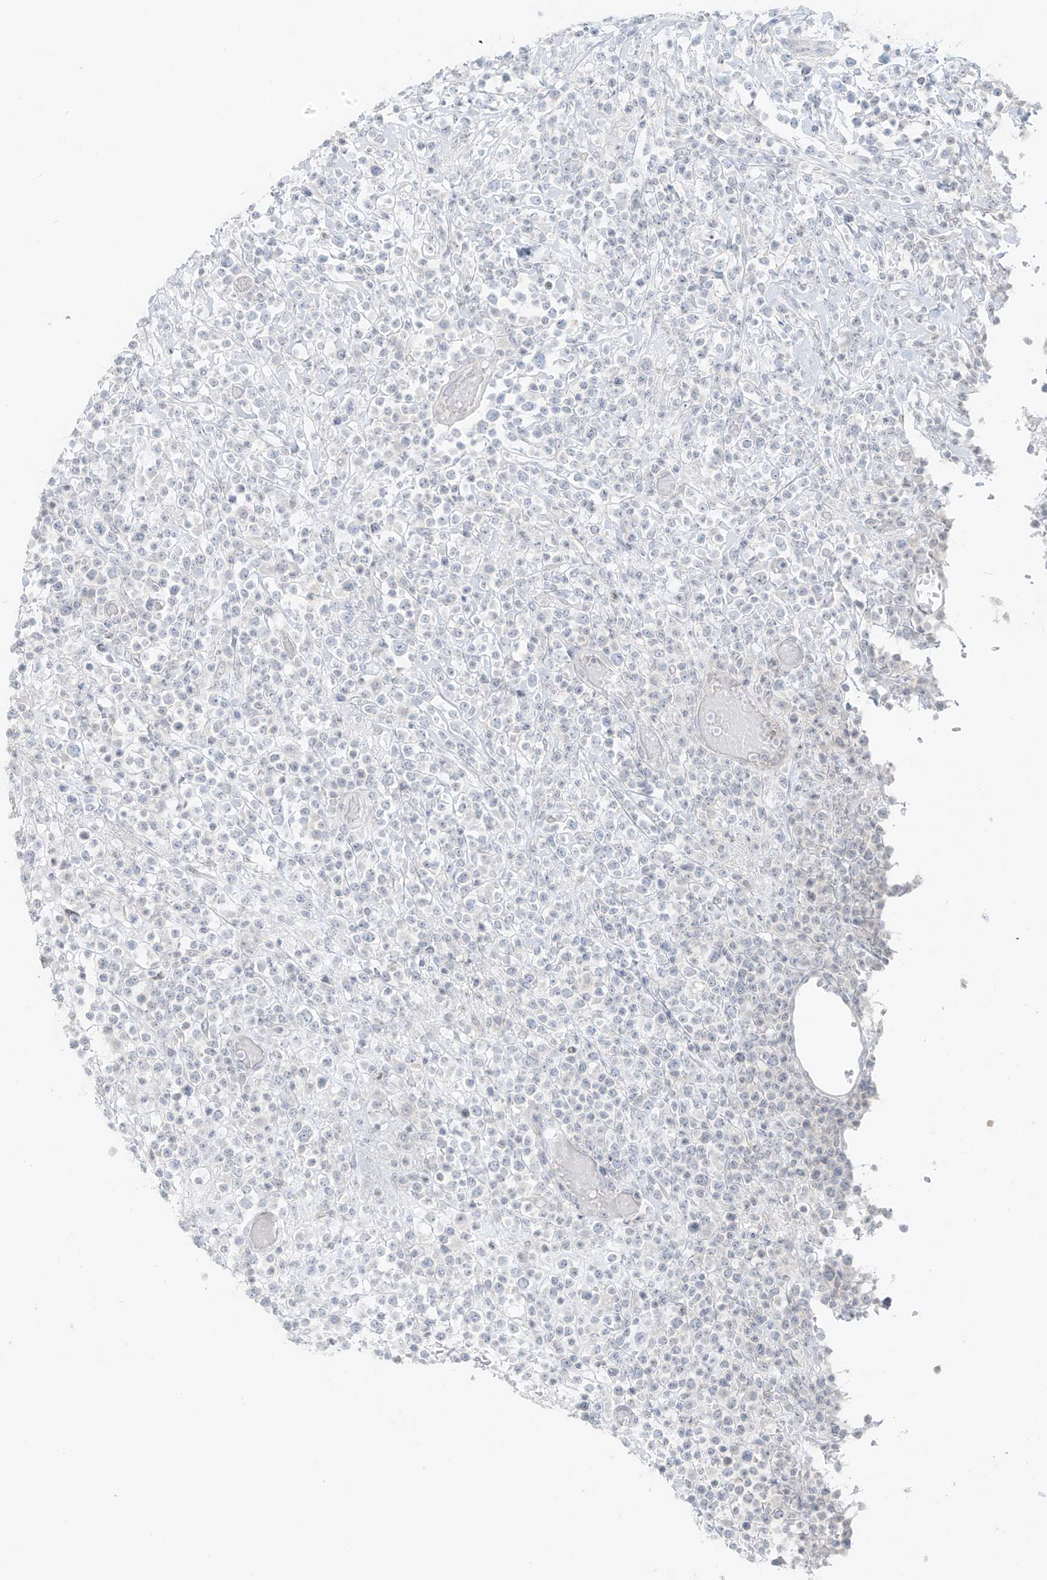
{"staining": {"intensity": "negative", "quantity": "none", "location": "none"}, "tissue": "lymphoma", "cell_type": "Tumor cells", "image_type": "cancer", "snomed": [{"axis": "morphology", "description": "Malignant lymphoma, non-Hodgkin's type, High grade"}, {"axis": "topography", "description": "Colon"}], "caption": "This is a micrograph of IHC staining of malignant lymphoma, non-Hodgkin's type (high-grade), which shows no staining in tumor cells.", "gene": "OSBPL7", "patient": {"sex": "female", "age": 53}}